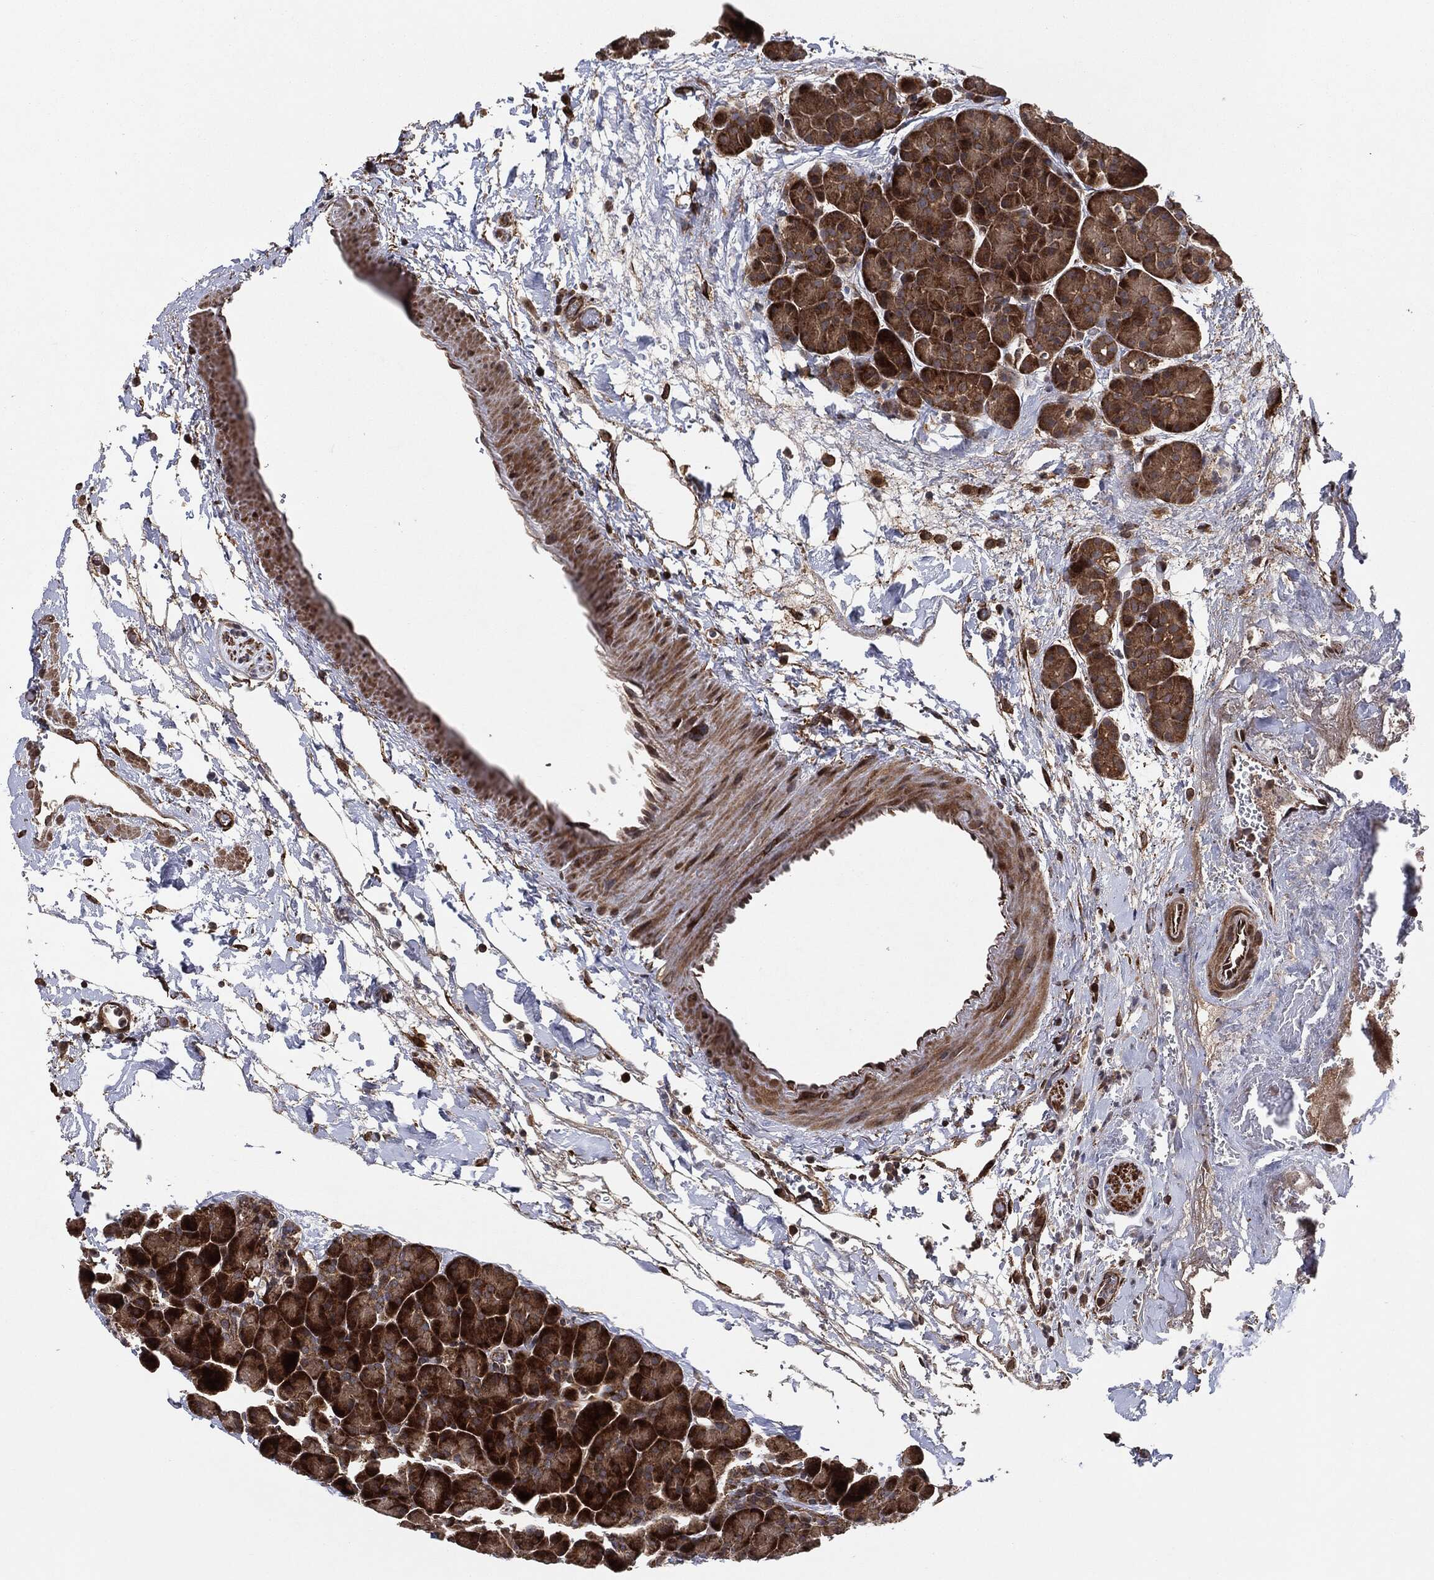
{"staining": {"intensity": "strong", "quantity": "25%-75%", "location": "cytoplasmic/membranous"}, "tissue": "pancreas", "cell_type": "Exocrine glandular cells", "image_type": "normal", "snomed": [{"axis": "morphology", "description": "Normal tissue, NOS"}, {"axis": "topography", "description": "Pancreas"}], "caption": "Approximately 25%-75% of exocrine glandular cells in normal human pancreas display strong cytoplasmic/membranous protein expression as visualized by brown immunohistochemical staining.", "gene": "BCAR1", "patient": {"sex": "female", "age": 44}}